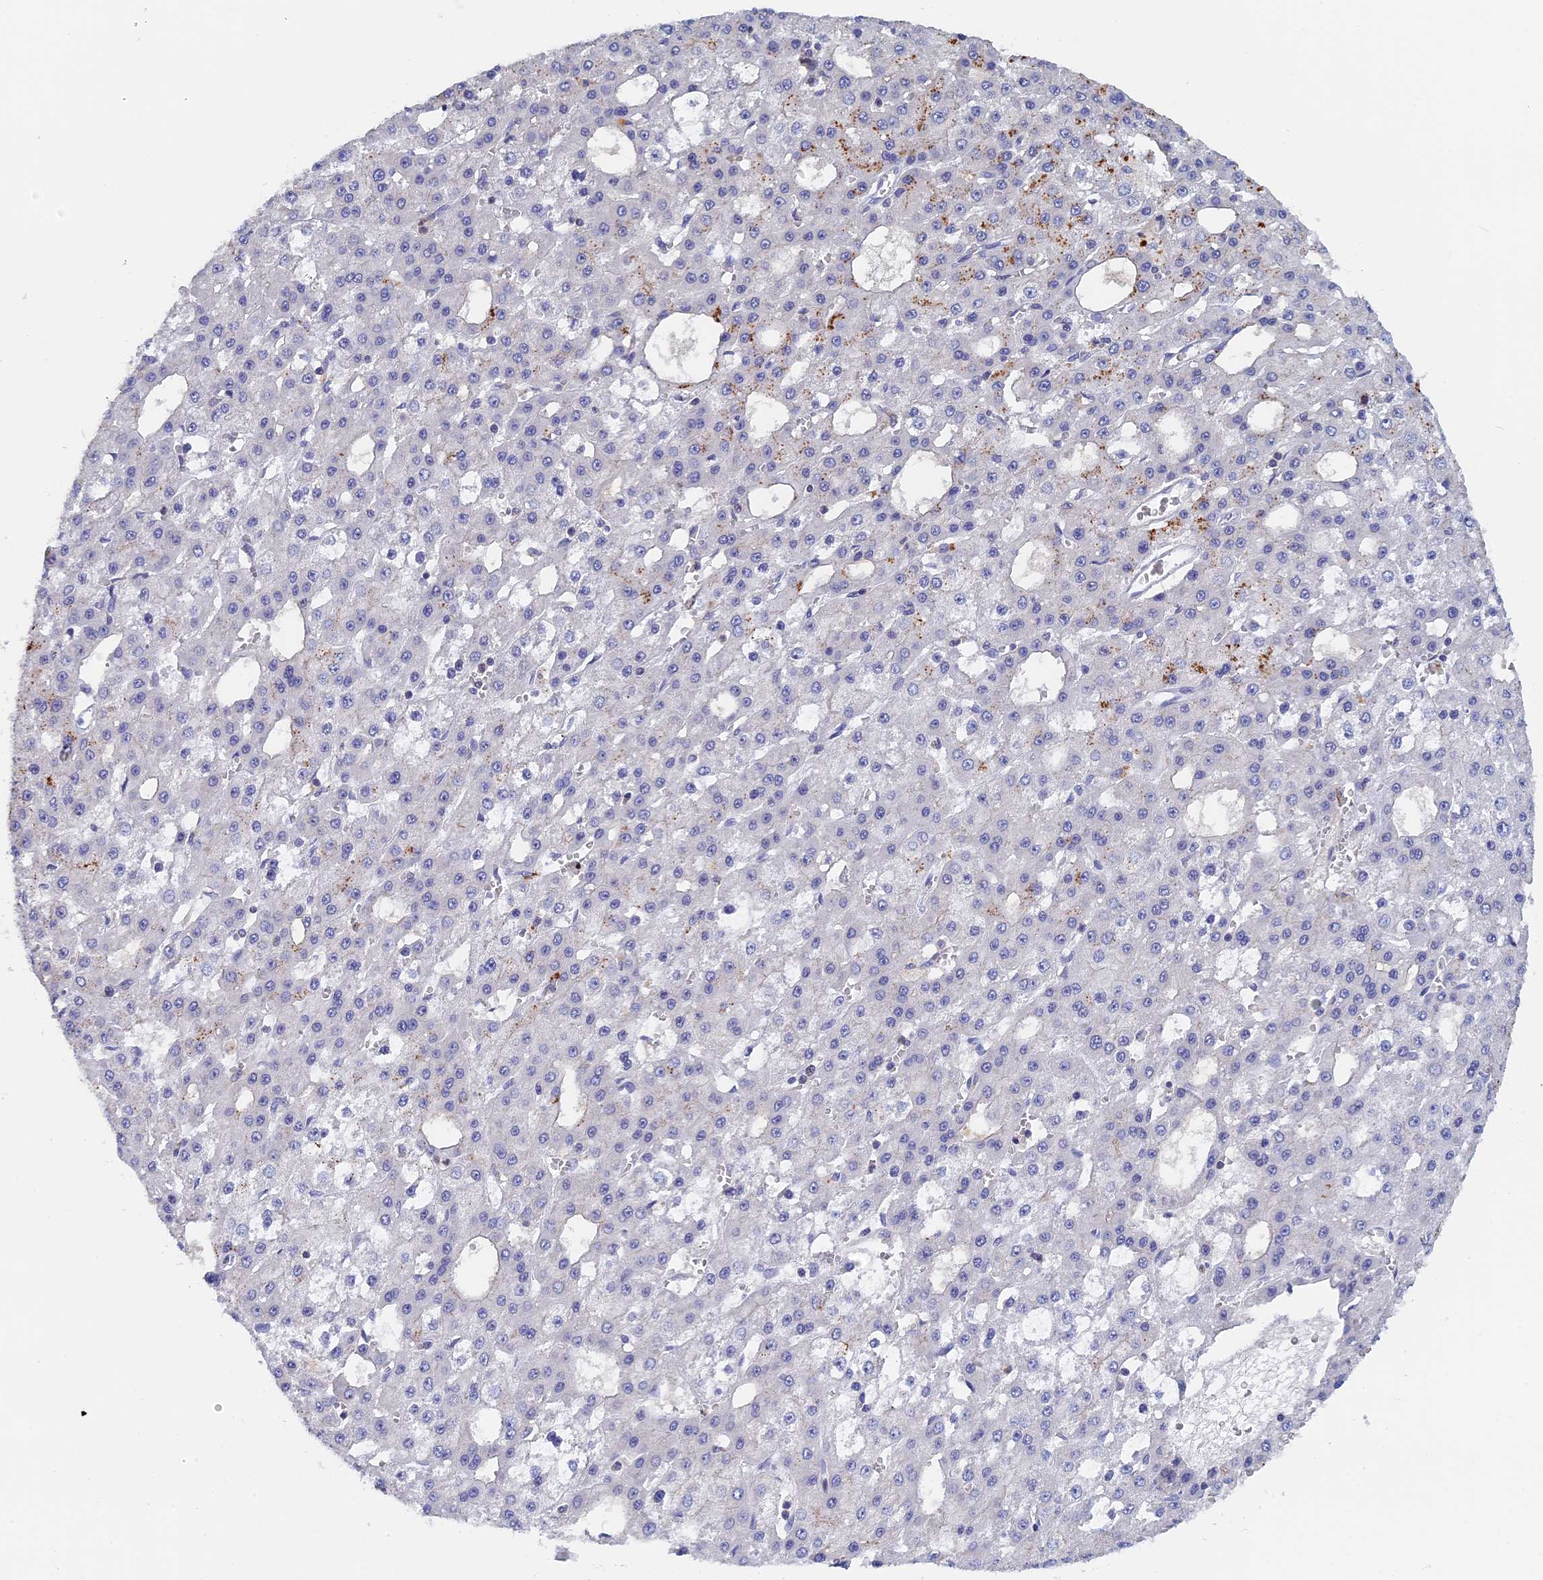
{"staining": {"intensity": "negative", "quantity": "none", "location": "none"}, "tissue": "liver cancer", "cell_type": "Tumor cells", "image_type": "cancer", "snomed": [{"axis": "morphology", "description": "Carcinoma, Hepatocellular, NOS"}, {"axis": "topography", "description": "Liver"}], "caption": "IHC of hepatocellular carcinoma (liver) demonstrates no staining in tumor cells.", "gene": "ACP7", "patient": {"sex": "male", "age": 47}}